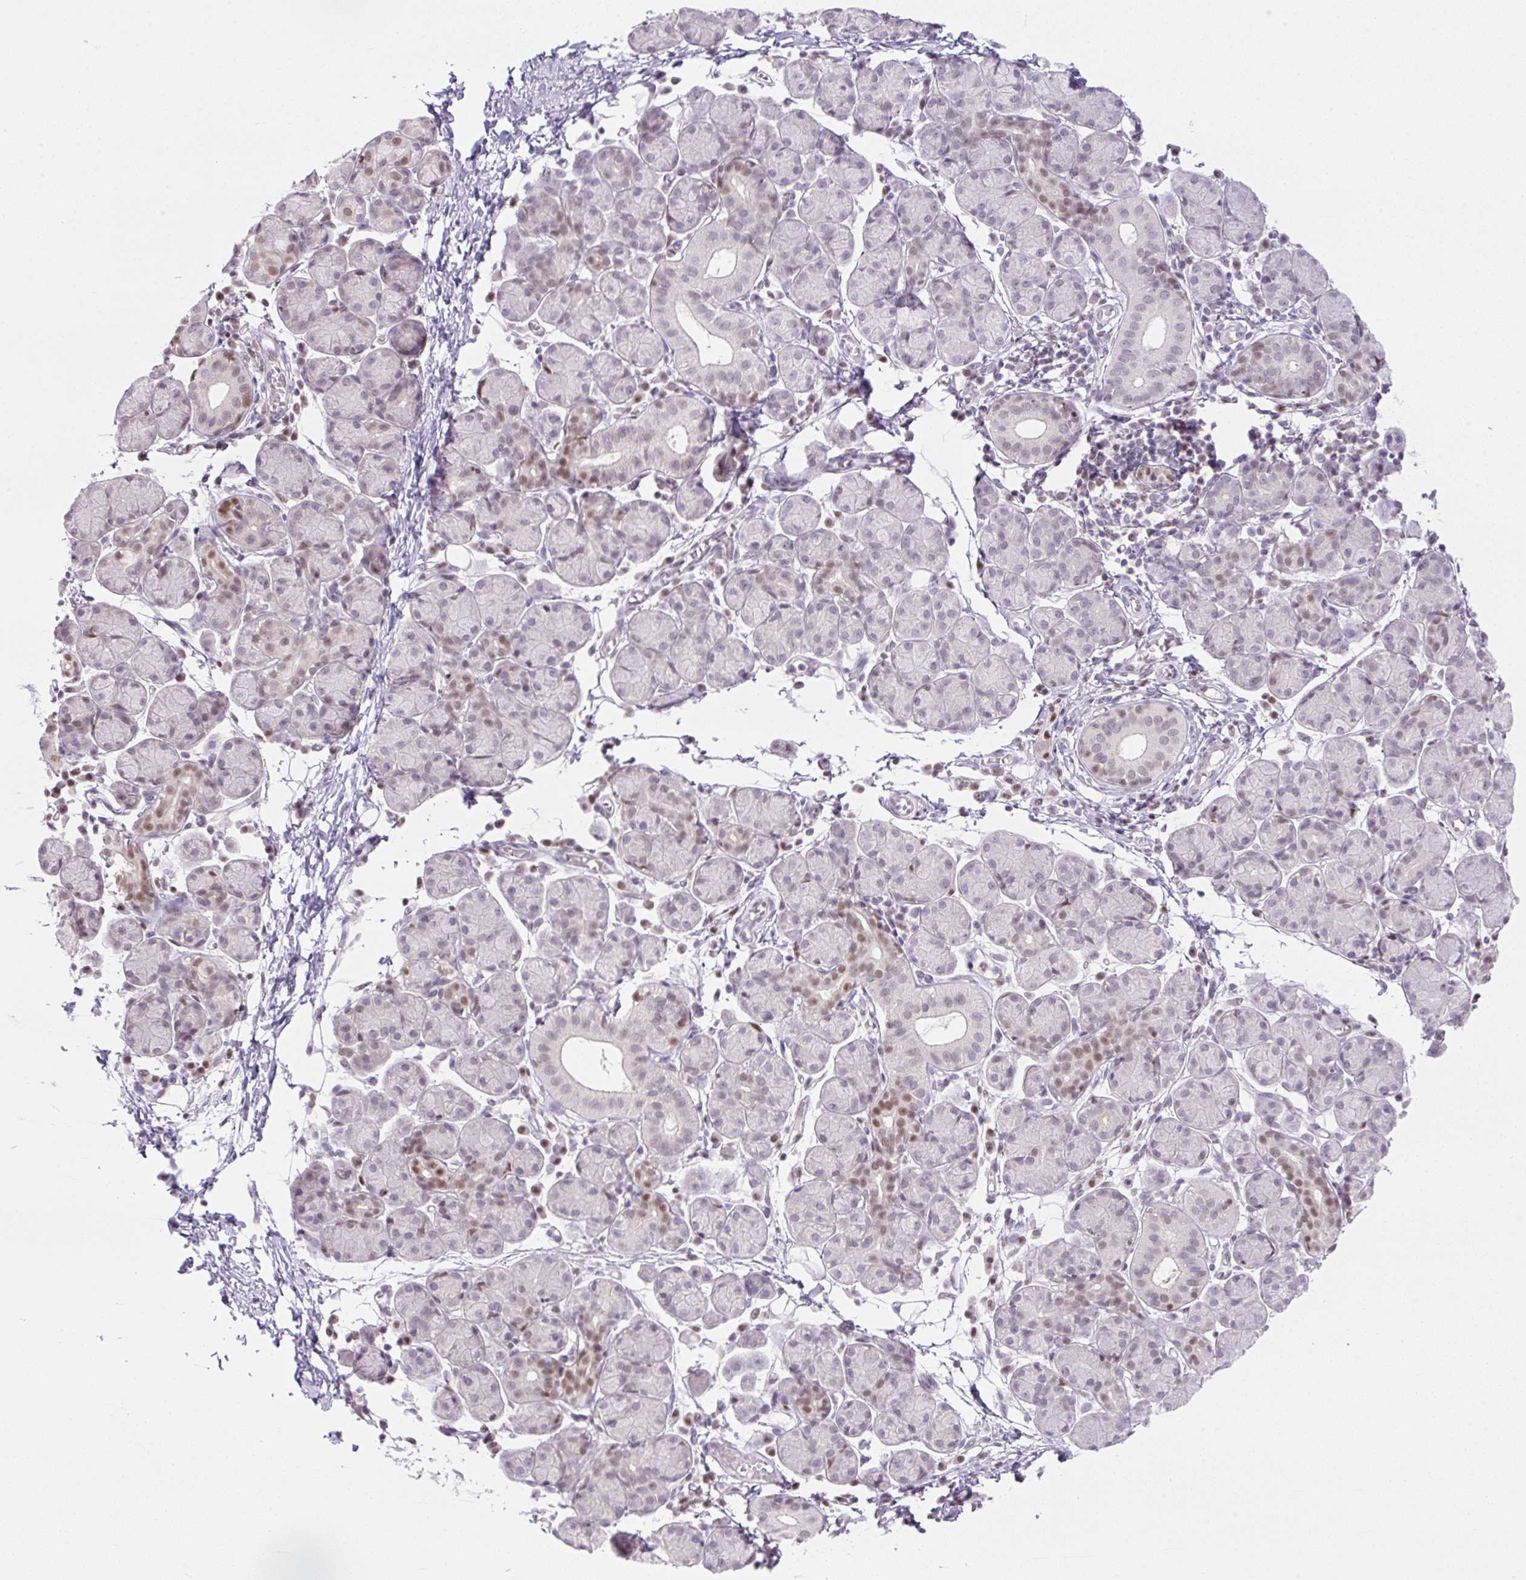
{"staining": {"intensity": "moderate", "quantity": "<25%", "location": "nuclear"}, "tissue": "salivary gland", "cell_type": "Glandular cells", "image_type": "normal", "snomed": [{"axis": "morphology", "description": "Normal tissue, NOS"}, {"axis": "morphology", "description": "Inflammation, NOS"}, {"axis": "topography", "description": "Lymph node"}, {"axis": "topography", "description": "Salivary gland"}], "caption": "An immunohistochemistry histopathology image of benign tissue is shown. Protein staining in brown labels moderate nuclear positivity in salivary gland within glandular cells.", "gene": "TLE3", "patient": {"sex": "male", "age": 3}}